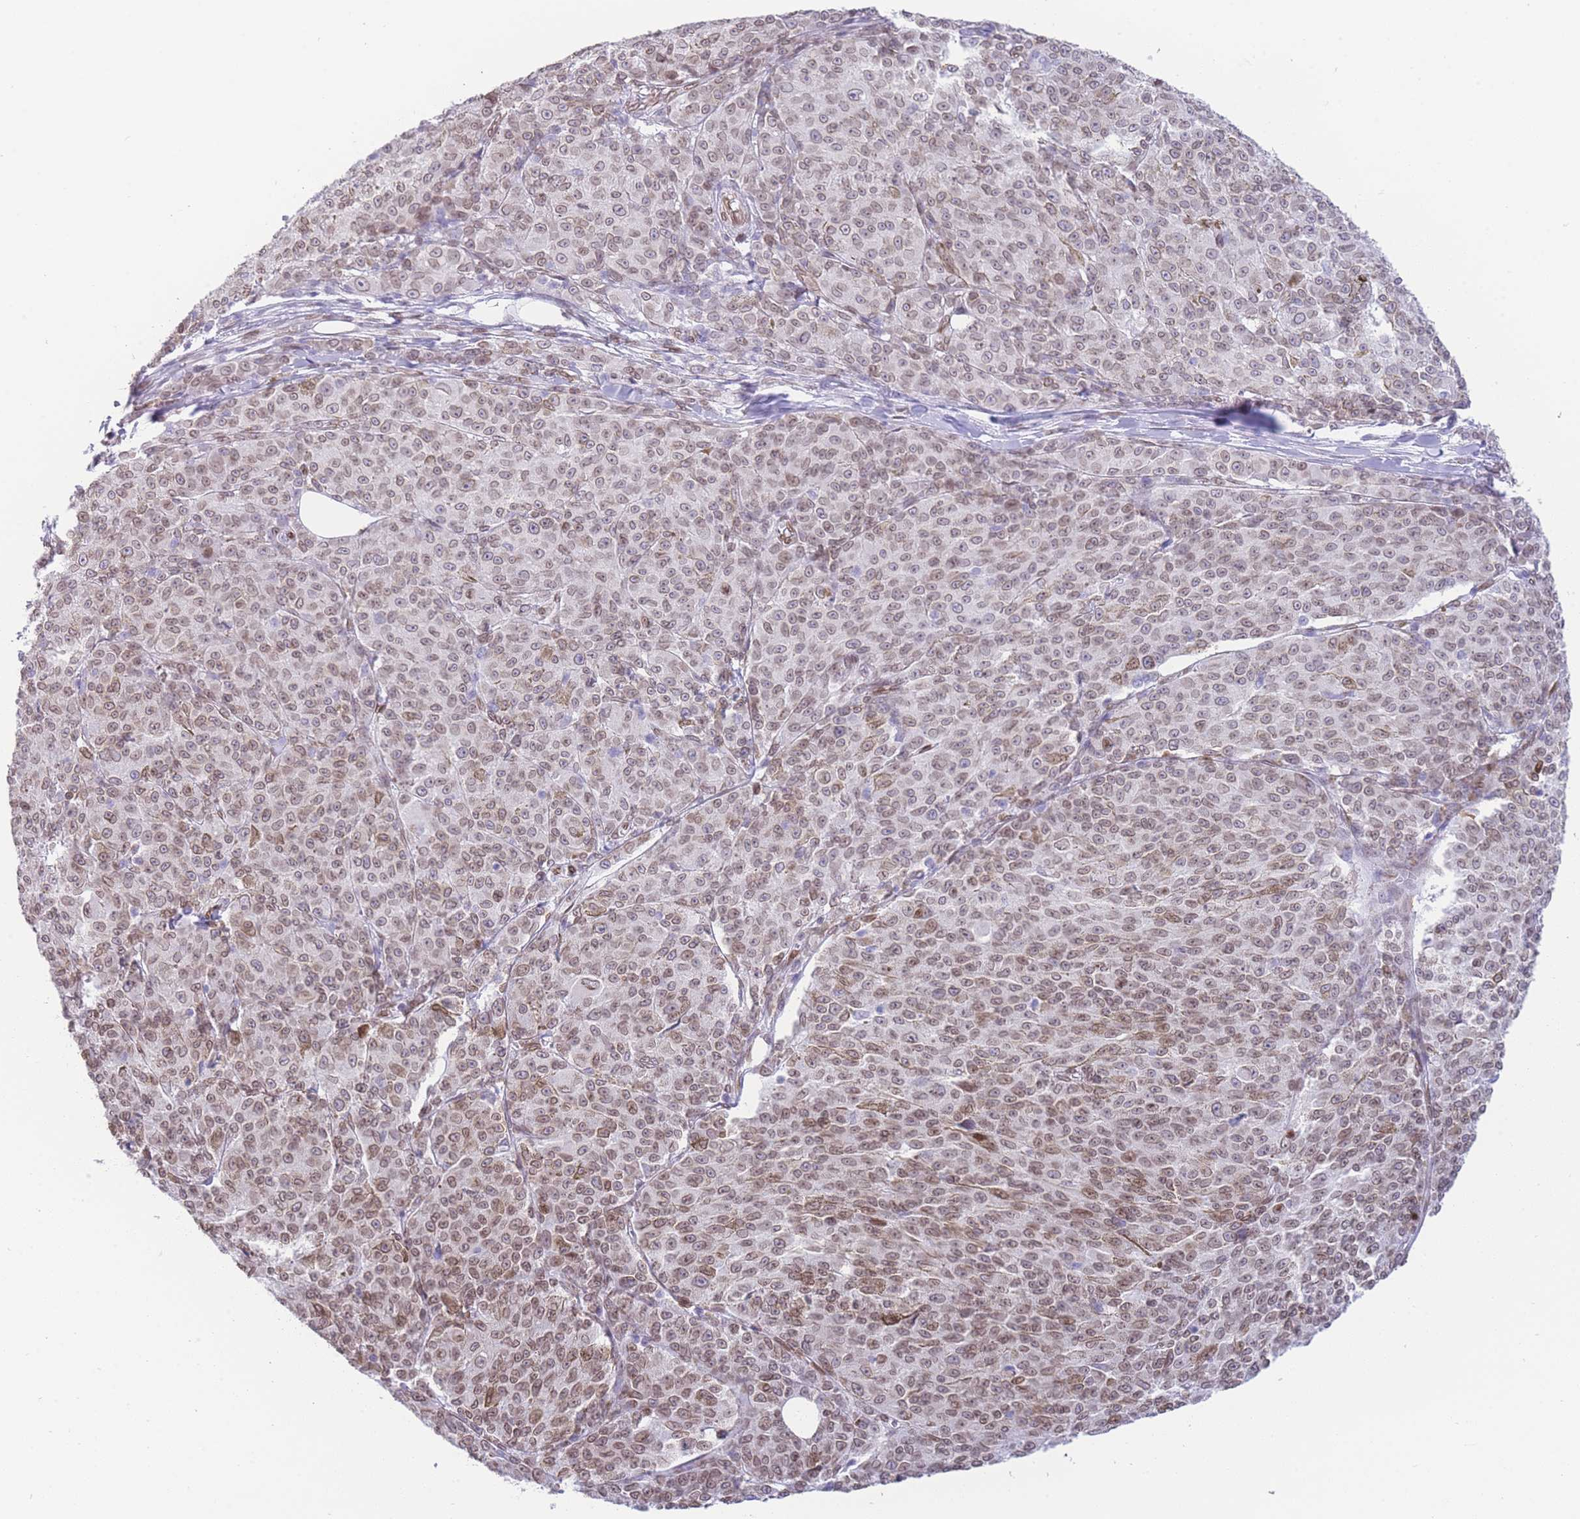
{"staining": {"intensity": "moderate", "quantity": ">75%", "location": "cytoplasmic/membranous,nuclear"}, "tissue": "melanoma", "cell_type": "Tumor cells", "image_type": "cancer", "snomed": [{"axis": "morphology", "description": "Malignant melanoma, NOS"}, {"axis": "topography", "description": "Skin"}], "caption": "This is a histology image of immunohistochemistry (IHC) staining of malignant melanoma, which shows moderate staining in the cytoplasmic/membranous and nuclear of tumor cells.", "gene": "OR10AD1", "patient": {"sex": "female", "age": 52}}